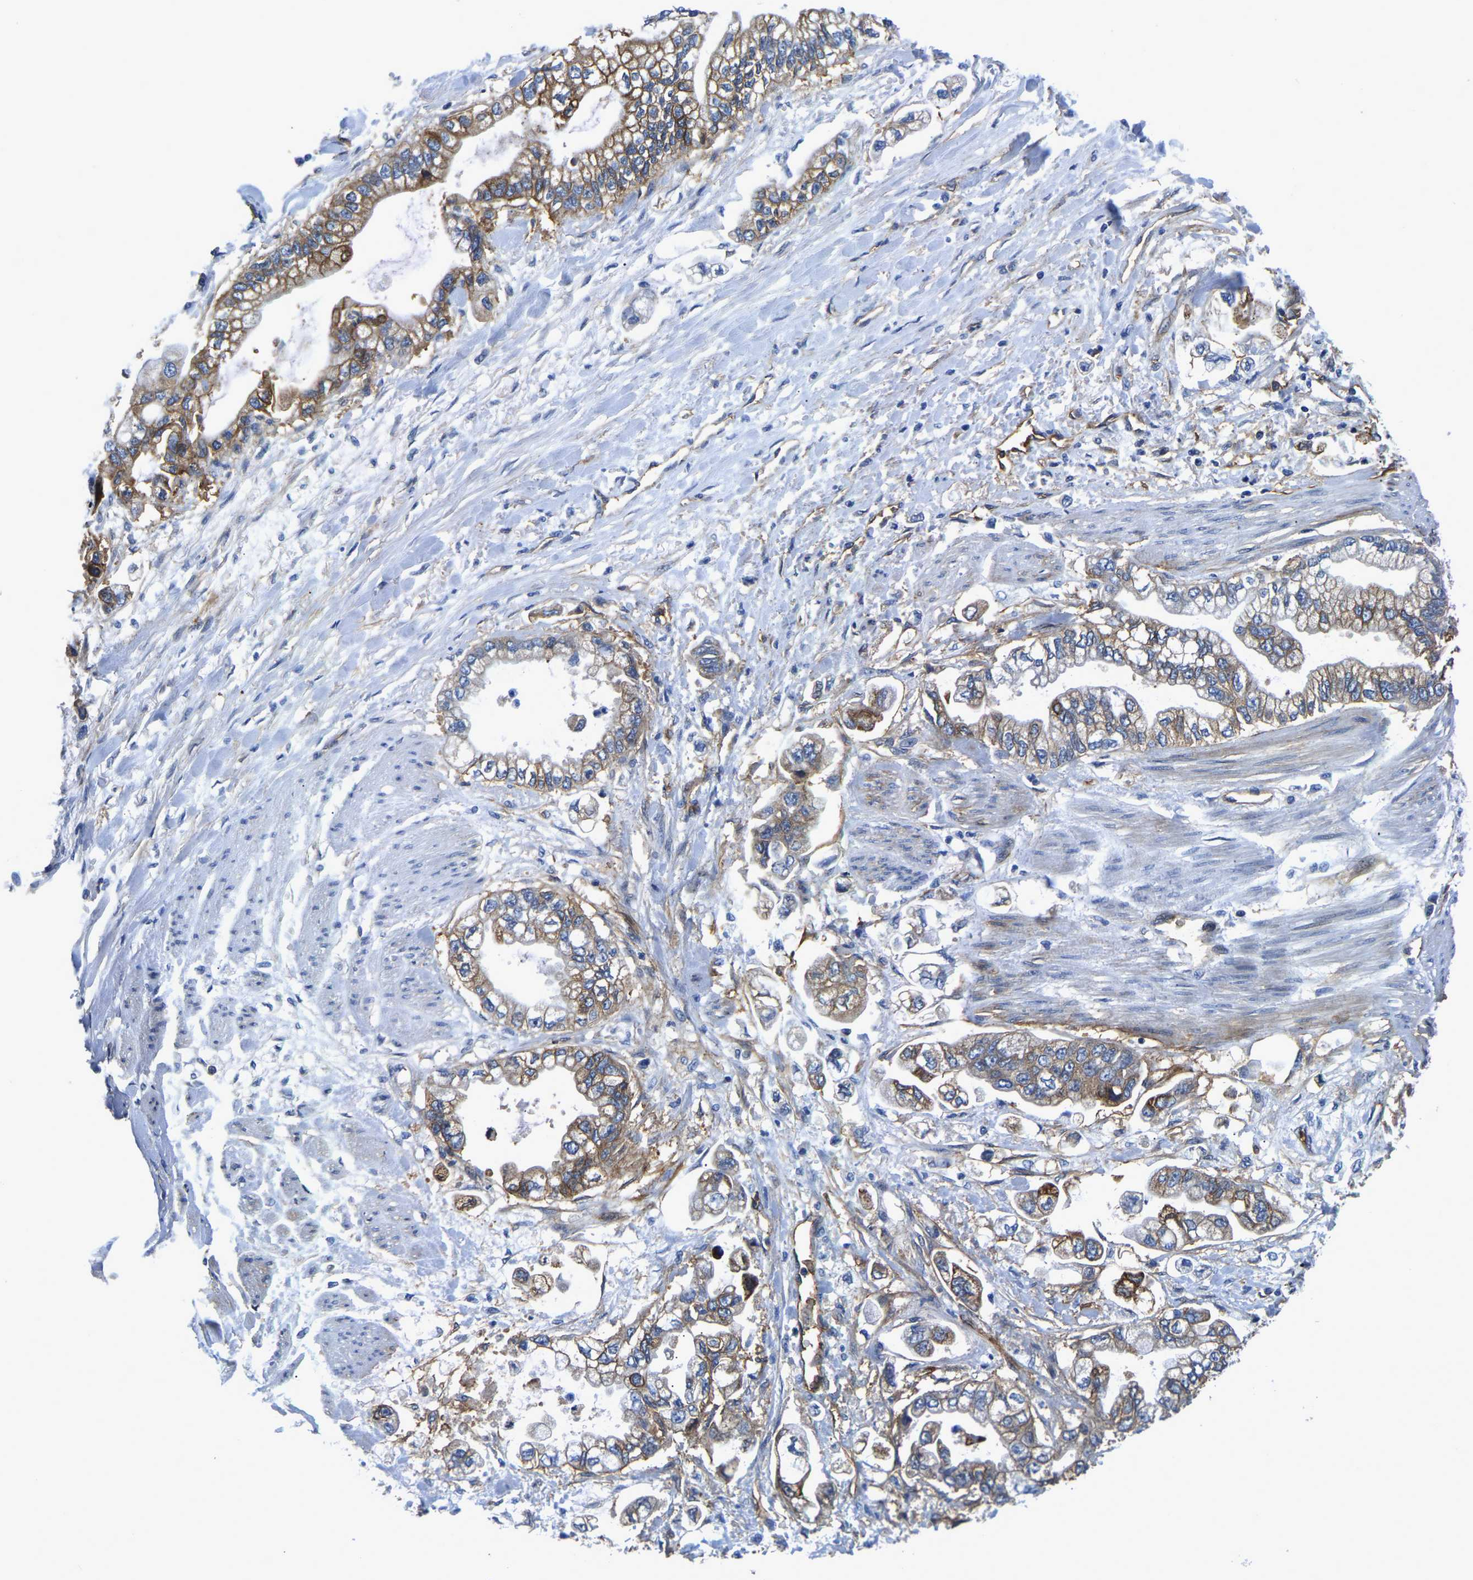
{"staining": {"intensity": "moderate", "quantity": ">75%", "location": "cytoplasmic/membranous"}, "tissue": "stomach cancer", "cell_type": "Tumor cells", "image_type": "cancer", "snomed": [{"axis": "morphology", "description": "Normal tissue, NOS"}, {"axis": "morphology", "description": "Adenocarcinoma, NOS"}, {"axis": "topography", "description": "Stomach"}], "caption": "An image of stomach cancer stained for a protein displays moderate cytoplasmic/membranous brown staining in tumor cells. Nuclei are stained in blue.", "gene": "ITGA2", "patient": {"sex": "male", "age": 62}}